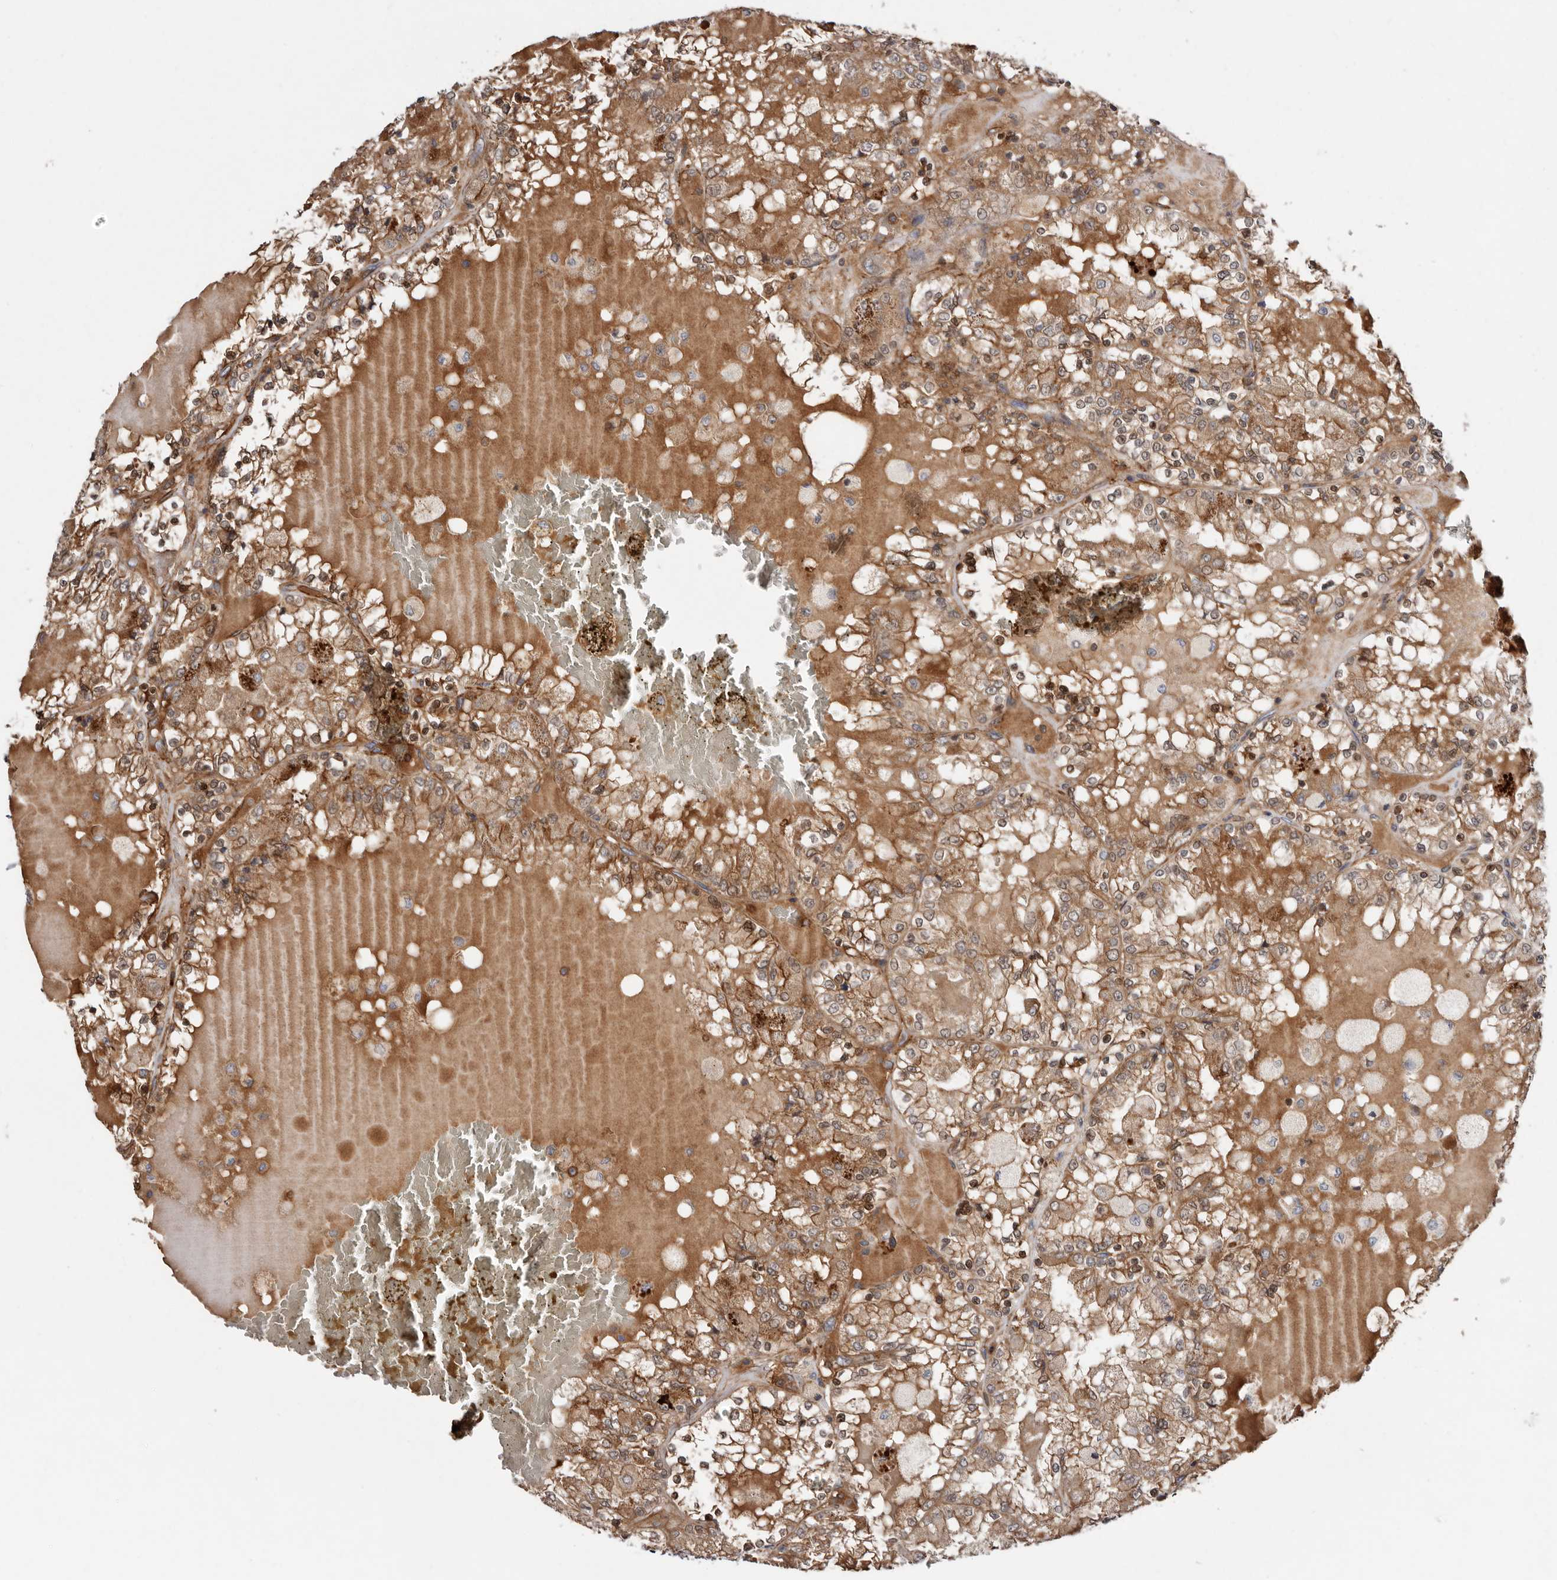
{"staining": {"intensity": "moderate", "quantity": ">75%", "location": "cytoplasmic/membranous"}, "tissue": "renal cancer", "cell_type": "Tumor cells", "image_type": "cancer", "snomed": [{"axis": "morphology", "description": "Adenocarcinoma, NOS"}, {"axis": "topography", "description": "Kidney"}], "caption": "Protein analysis of adenocarcinoma (renal) tissue displays moderate cytoplasmic/membranous expression in about >75% of tumor cells.", "gene": "TMC7", "patient": {"sex": "female", "age": 56}}